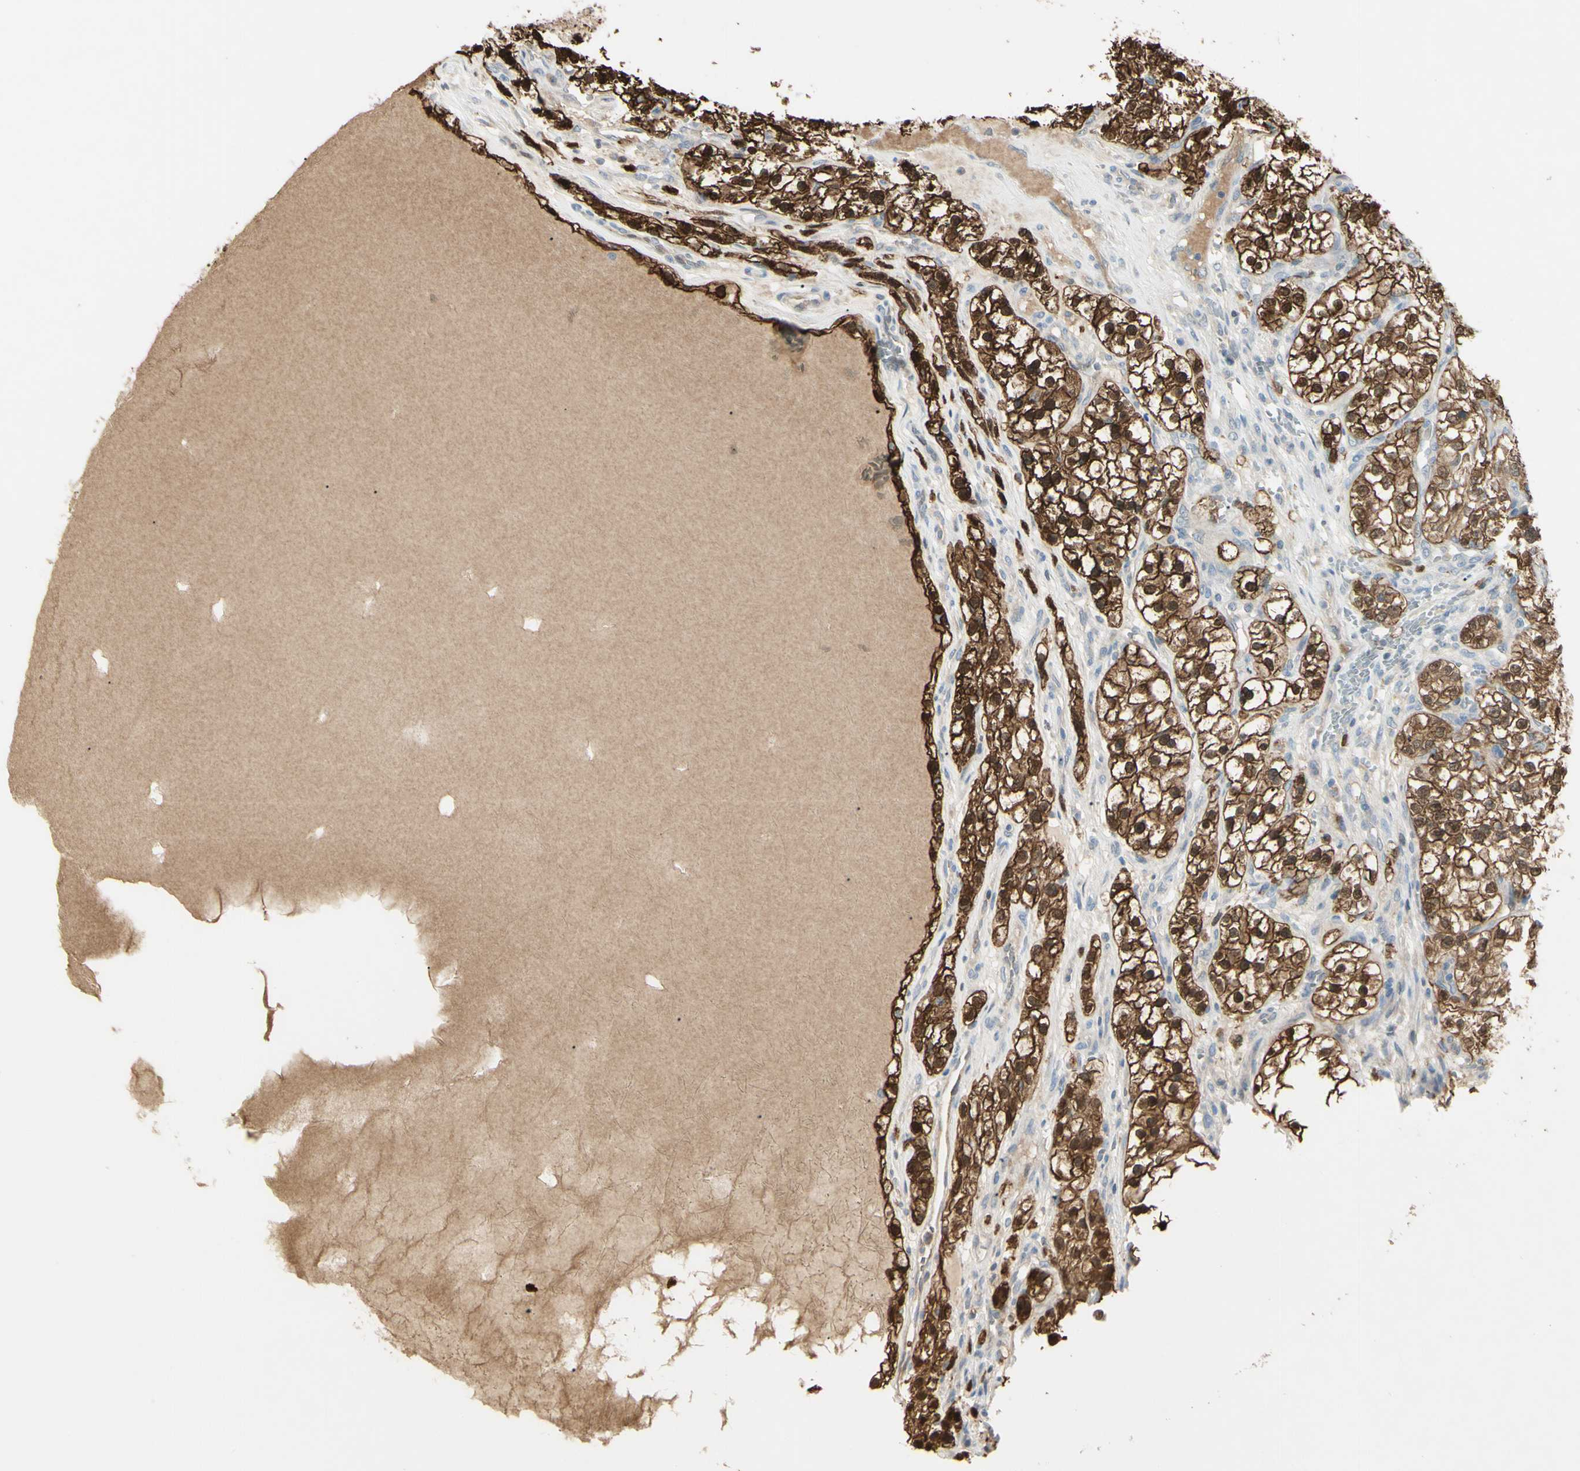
{"staining": {"intensity": "strong", "quantity": ">75%", "location": "cytoplasmic/membranous,nuclear"}, "tissue": "renal cancer", "cell_type": "Tumor cells", "image_type": "cancer", "snomed": [{"axis": "morphology", "description": "Adenocarcinoma, NOS"}, {"axis": "topography", "description": "Kidney"}], "caption": "Protein staining exhibits strong cytoplasmic/membranous and nuclear positivity in about >75% of tumor cells in renal adenocarcinoma. The staining is performed using DAB (3,3'-diaminobenzidine) brown chromogen to label protein expression. The nuclei are counter-stained blue using hematoxylin.", "gene": "C1orf159", "patient": {"sex": "female", "age": 57}}